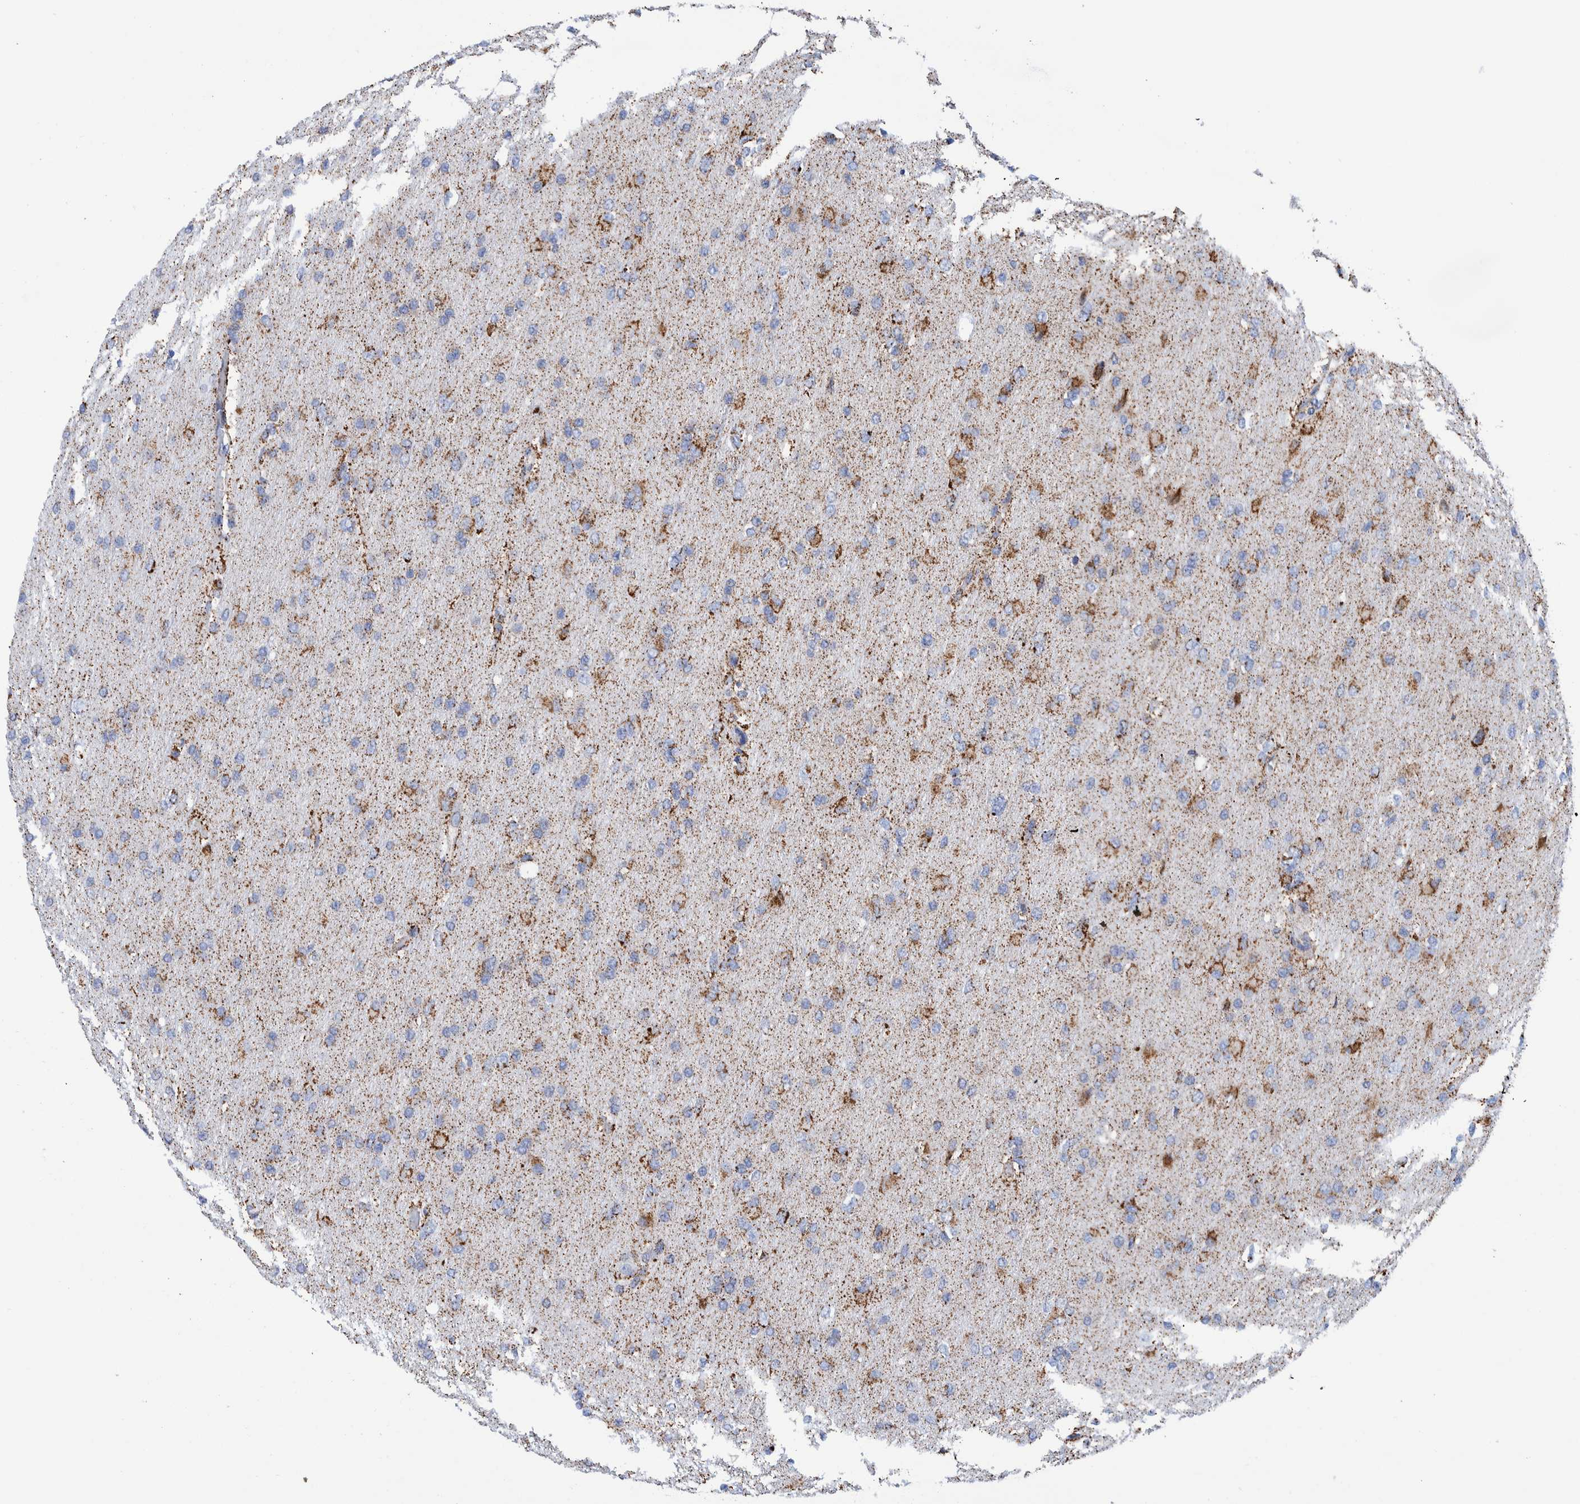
{"staining": {"intensity": "moderate", "quantity": "25%-75%", "location": "cytoplasmic/membranous"}, "tissue": "glioma", "cell_type": "Tumor cells", "image_type": "cancer", "snomed": [{"axis": "morphology", "description": "Glioma, malignant, High grade"}, {"axis": "topography", "description": "Cerebral cortex"}], "caption": "This image shows immunohistochemistry staining of human malignant glioma (high-grade), with medium moderate cytoplasmic/membranous positivity in about 25%-75% of tumor cells.", "gene": "DECR1", "patient": {"sex": "female", "age": 36}}